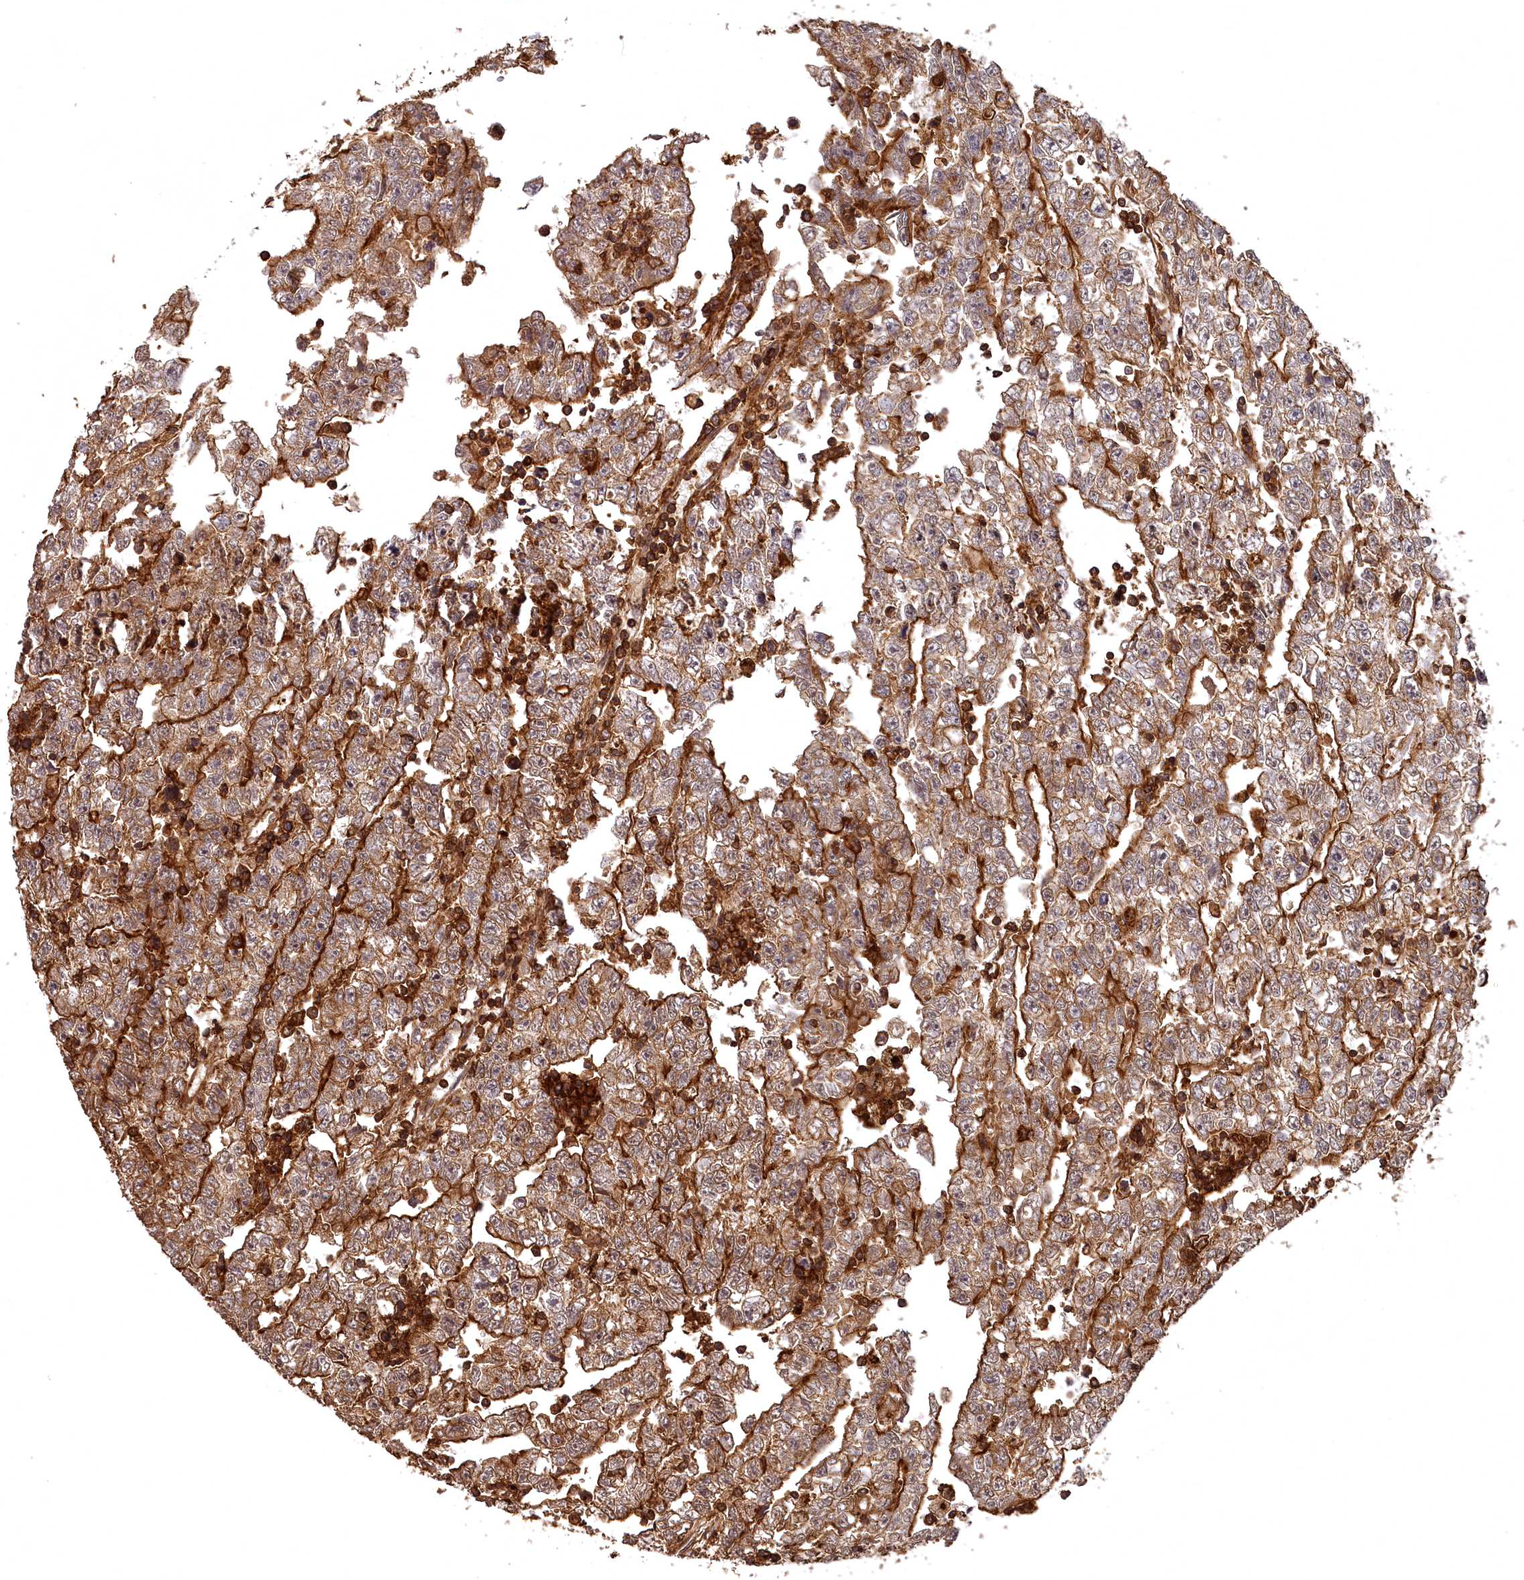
{"staining": {"intensity": "strong", "quantity": "25%-75%", "location": "cytoplasmic/membranous"}, "tissue": "testis cancer", "cell_type": "Tumor cells", "image_type": "cancer", "snomed": [{"axis": "morphology", "description": "Carcinoma, Embryonal, NOS"}, {"axis": "topography", "description": "Testis"}], "caption": "Testis cancer tissue shows strong cytoplasmic/membranous expression in about 25%-75% of tumor cells, visualized by immunohistochemistry. (DAB (3,3'-diaminobenzidine) IHC with brightfield microscopy, high magnification).", "gene": "STUB1", "patient": {"sex": "male", "age": 25}}